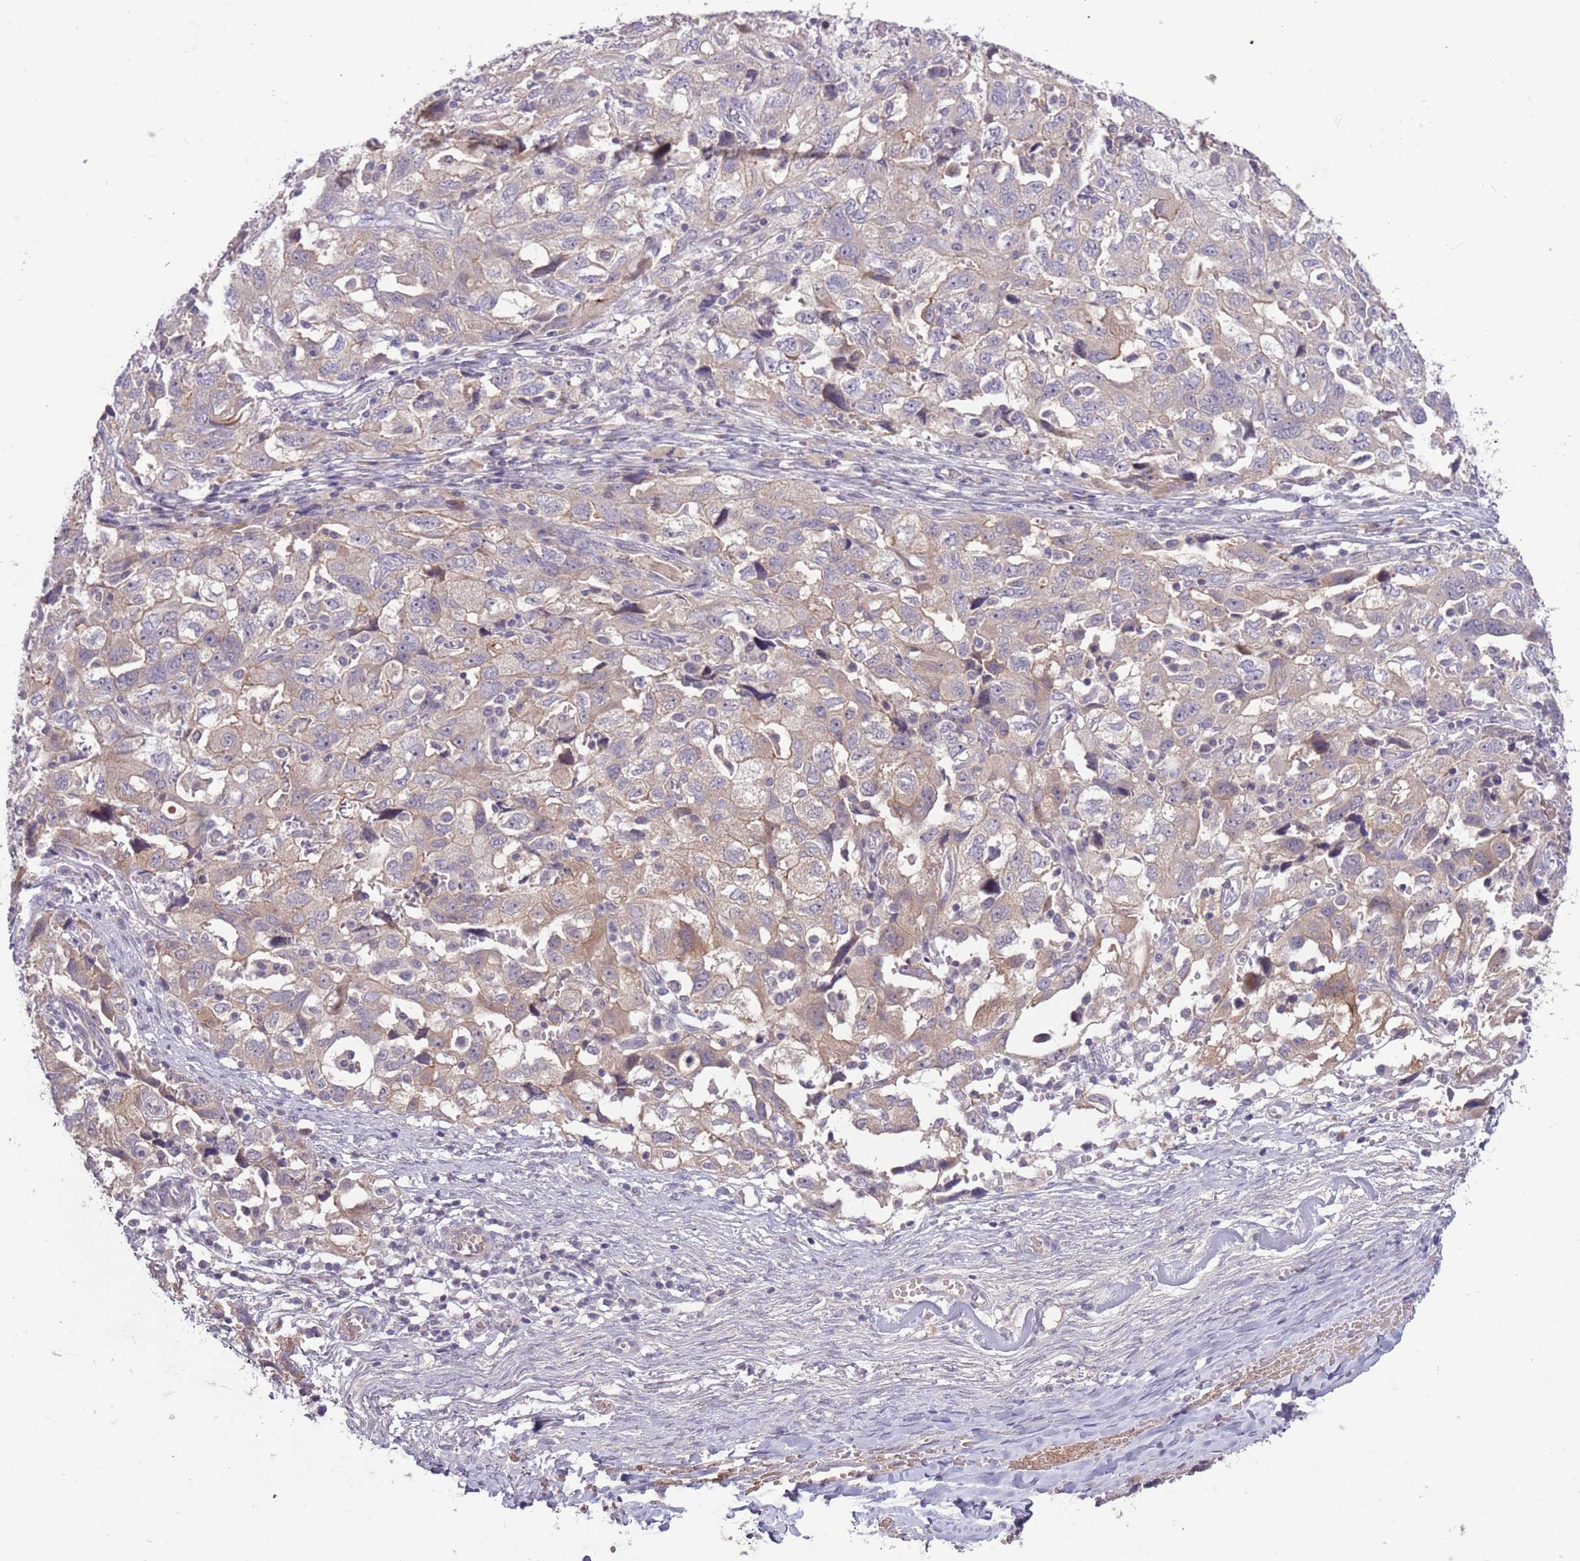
{"staining": {"intensity": "weak", "quantity": ">75%", "location": "cytoplasmic/membranous"}, "tissue": "ovarian cancer", "cell_type": "Tumor cells", "image_type": "cancer", "snomed": [{"axis": "morphology", "description": "Carcinoma, NOS"}, {"axis": "morphology", "description": "Cystadenocarcinoma, serous, NOS"}, {"axis": "topography", "description": "Ovary"}], "caption": "Tumor cells exhibit low levels of weak cytoplasmic/membranous staining in approximately >75% of cells in ovarian cancer (carcinoma).", "gene": "SHROOM3", "patient": {"sex": "female", "age": 69}}